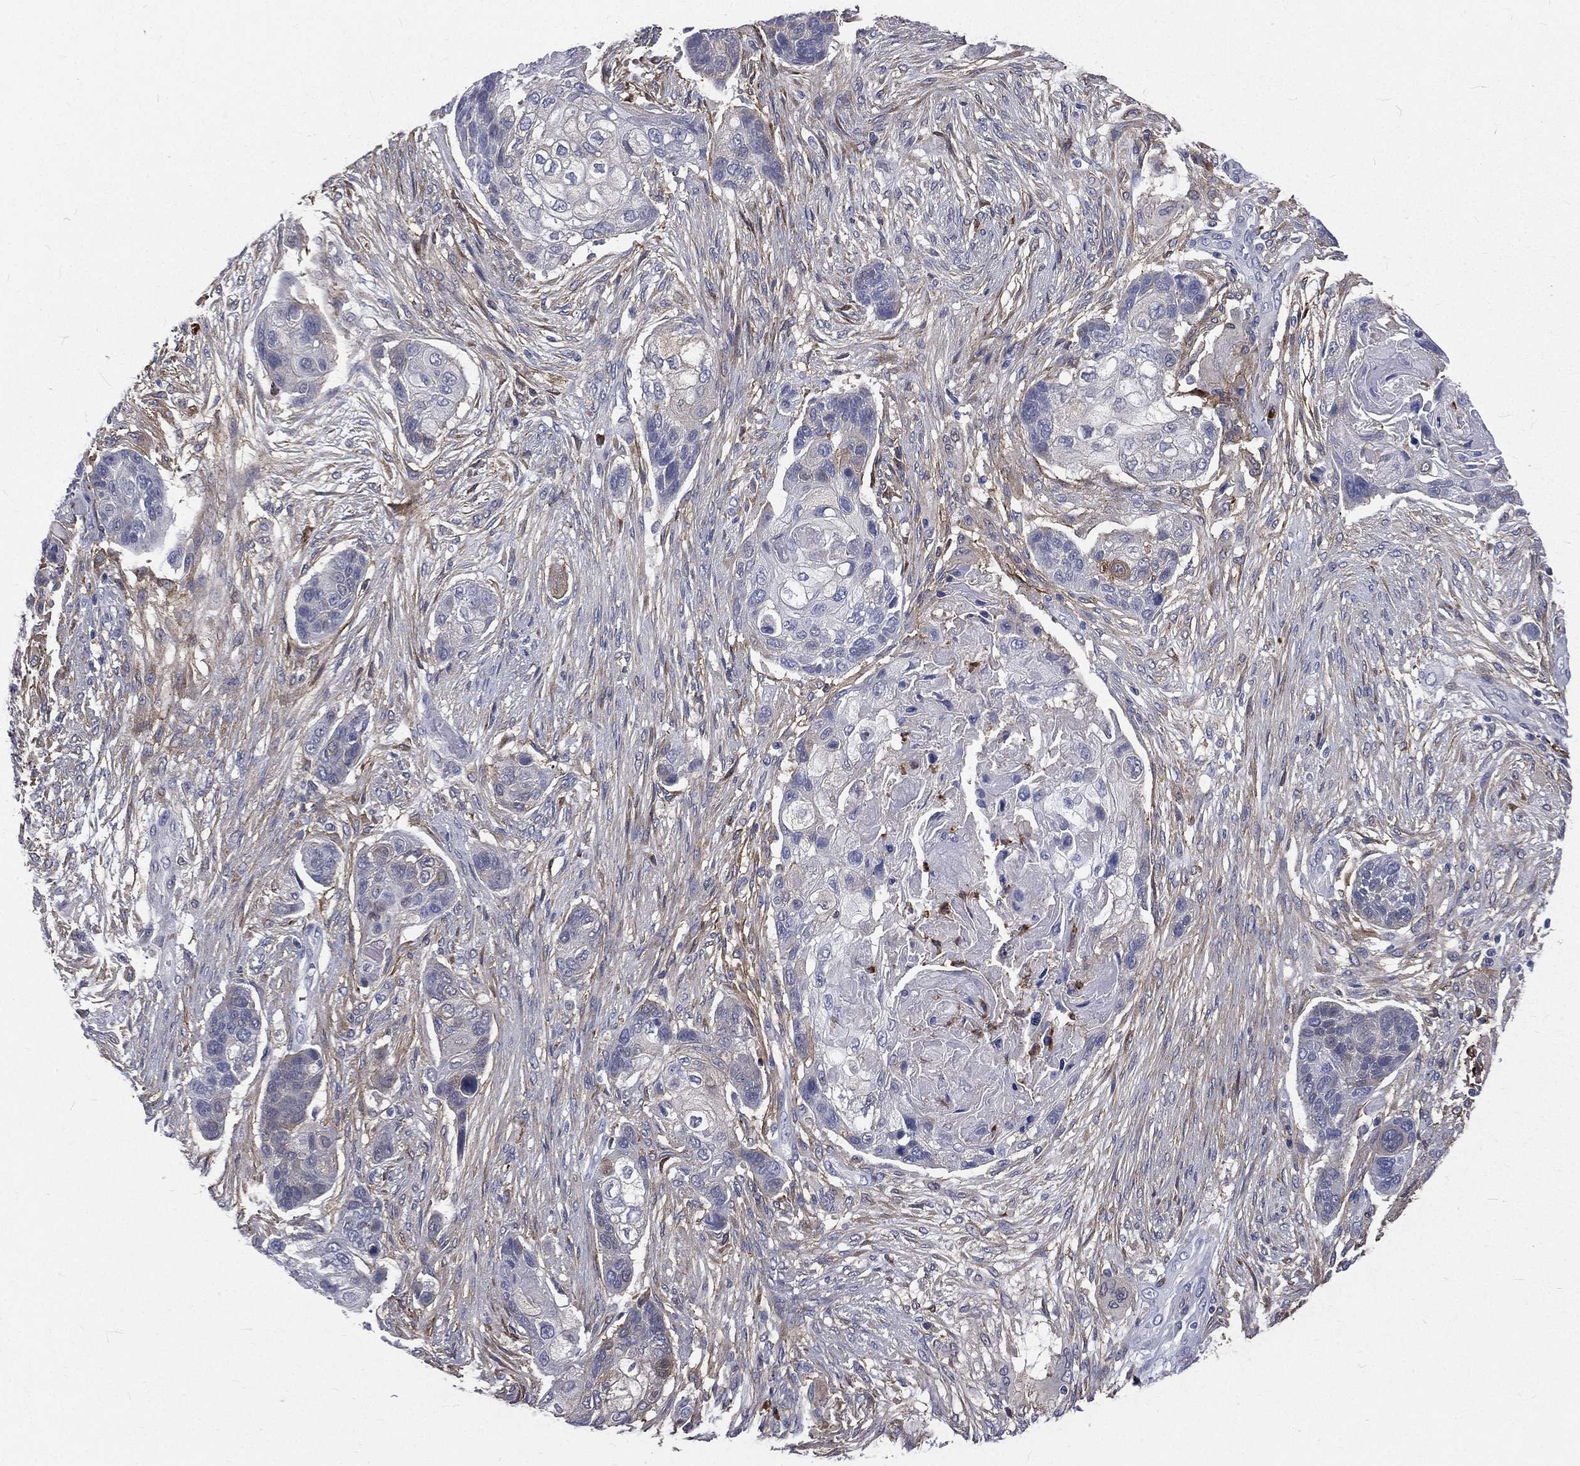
{"staining": {"intensity": "negative", "quantity": "none", "location": "none"}, "tissue": "lung cancer", "cell_type": "Tumor cells", "image_type": "cancer", "snomed": [{"axis": "morphology", "description": "Squamous cell carcinoma, NOS"}, {"axis": "topography", "description": "Lung"}], "caption": "Squamous cell carcinoma (lung) was stained to show a protein in brown. There is no significant positivity in tumor cells.", "gene": "BASP1", "patient": {"sex": "male", "age": 69}}